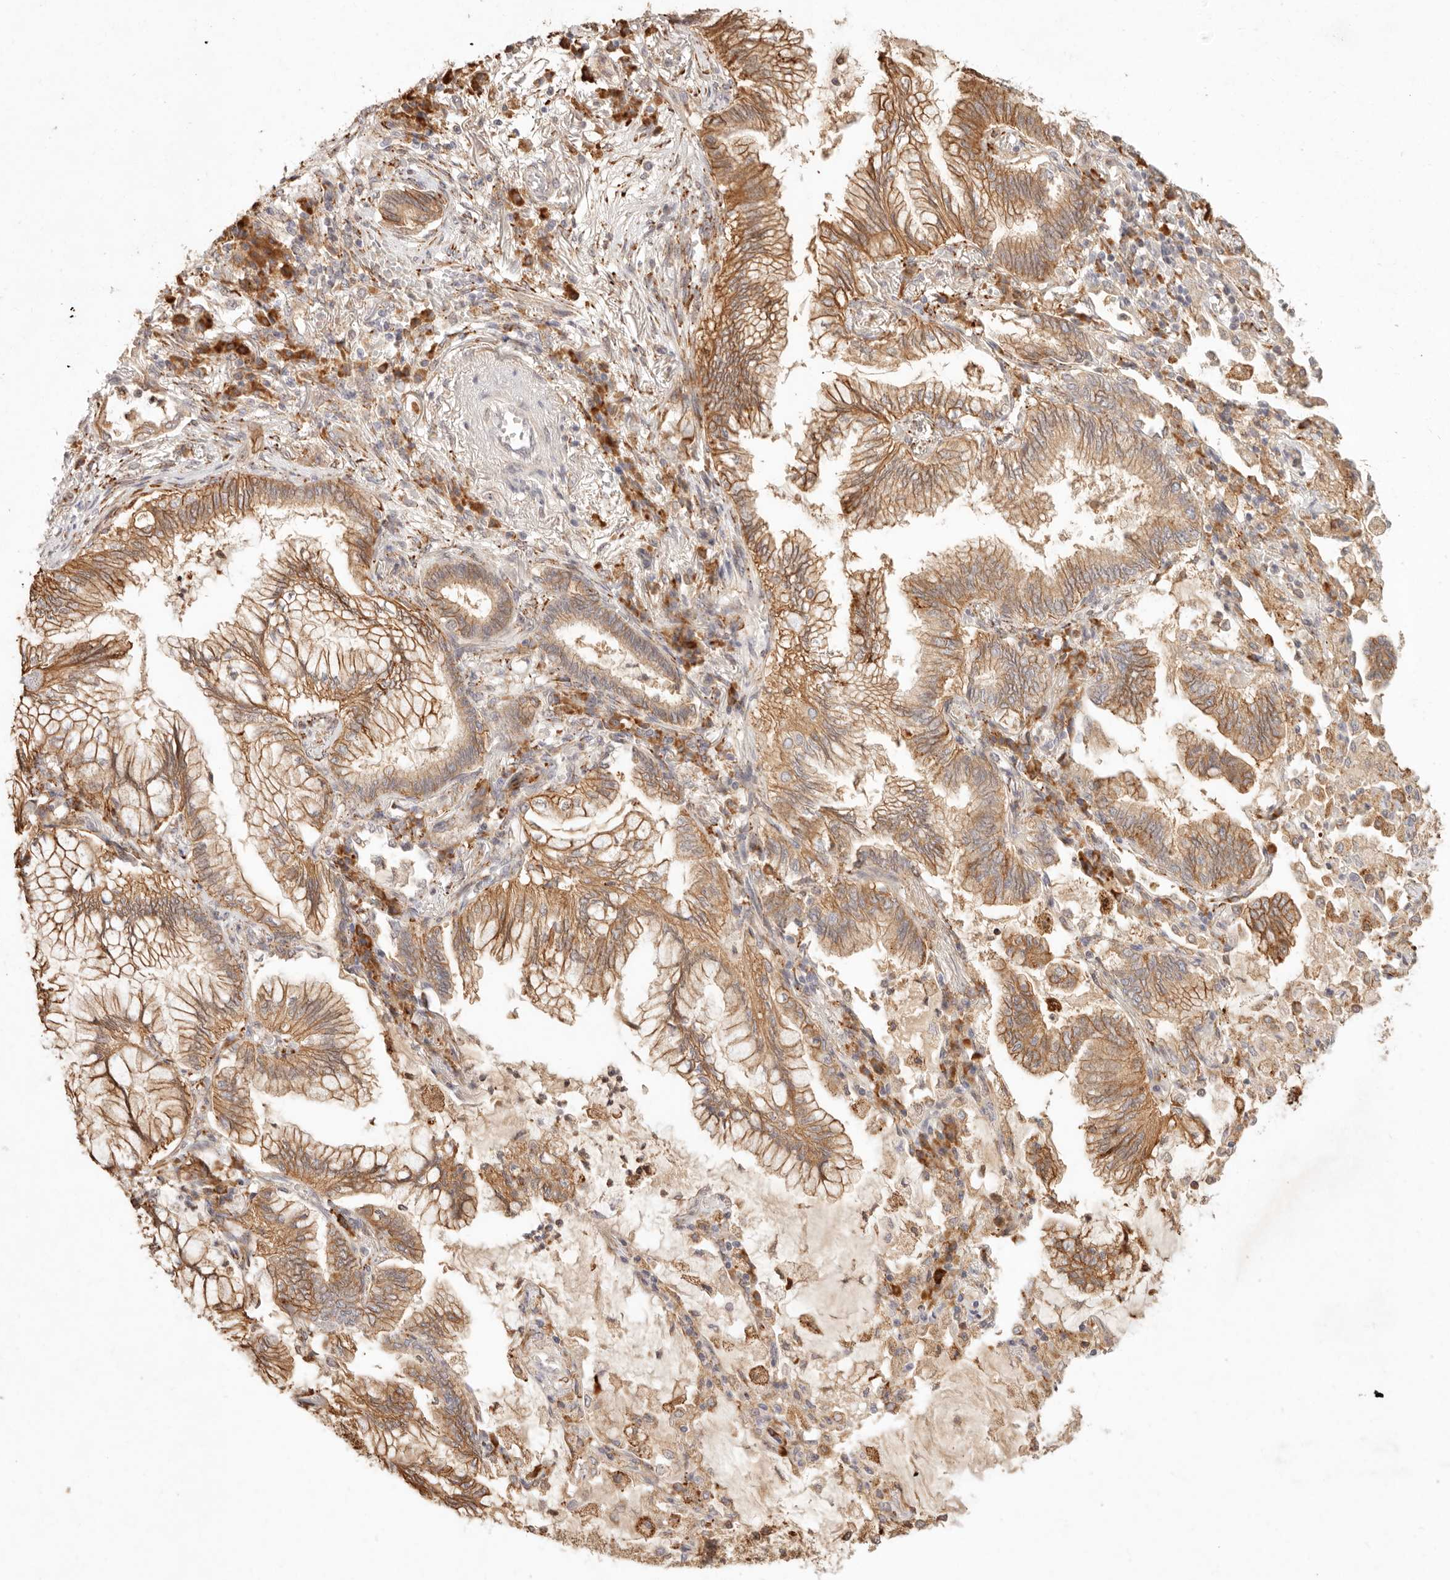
{"staining": {"intensity": "strong", "quantity": ">75%", "location": "cytoplasmic/membranous"}, "tissue": "lung cancer", "cell_type": "Tumor cells", "image_type": "cancer", "snomed": [{"axis": "morphology", "description": "Adenocarcinoma, NOS"}, {"axis": "topography", "description": "Lung"}], "caption": "Human lung cancer stained with a protein marker exhibits strong staining in tumor cells.", "gene": "C1orf127", "patient": {"sex": "female", "age": 70}}